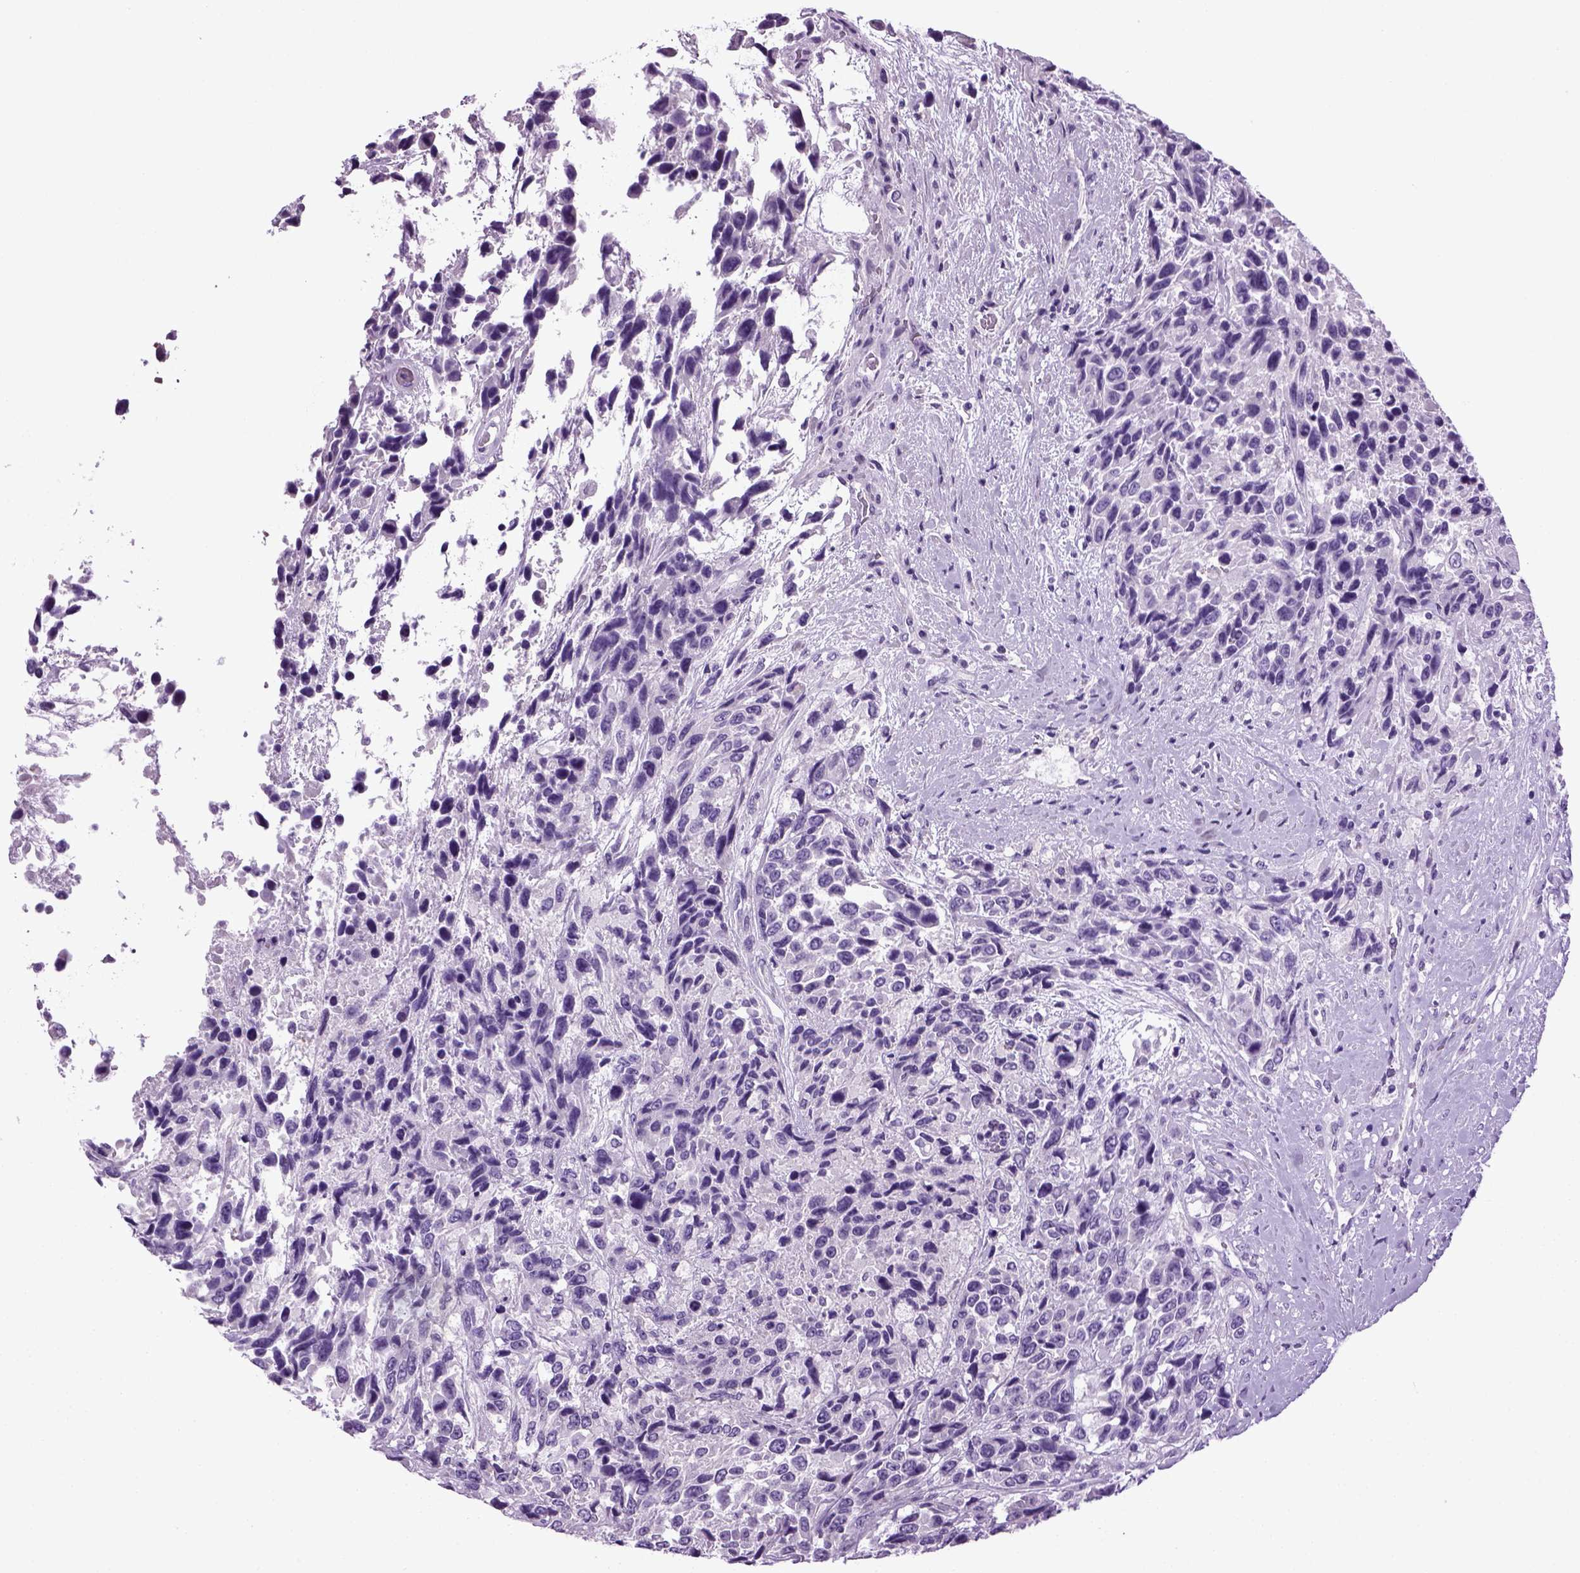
{"staining": {"intensity": "negative", "quantity": "none", "location": "none"}, "tissue": "urothelial cancer", "cell_type": "Tumor cells", "image_type": "cancer", "snomed": [{"axis": "morphology", "description": "Urothelial carcinoma, High grade"}, {"axis": "topography", "description": "Urinary bladder"}], "caption": "Human high-grade urothelial carcinoma stained for a protein using IHC displays no staining in tumor cells.", "gene": "HMCN2", "patient": {"sex": "female", "age": 70}}